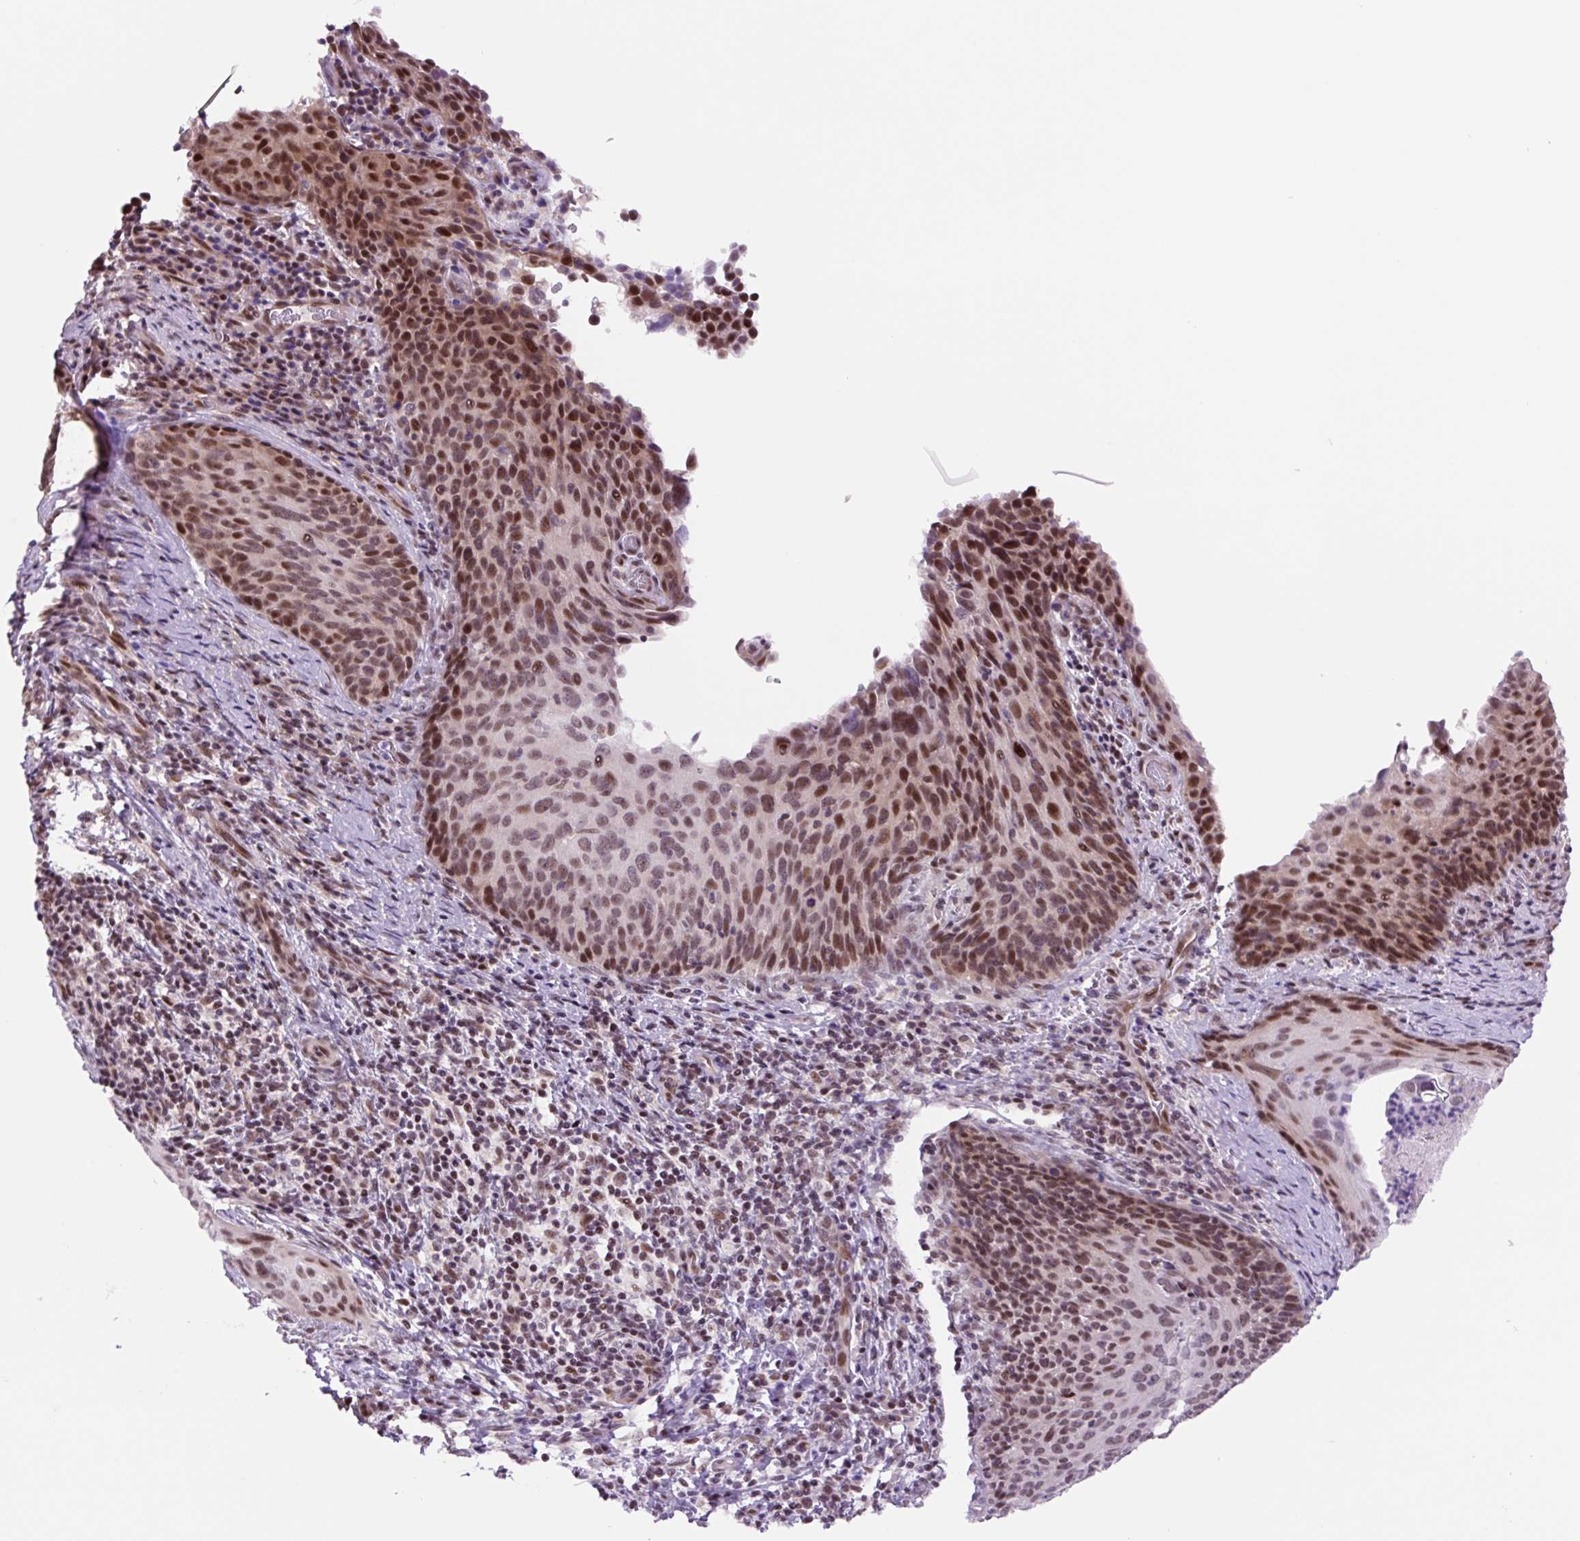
{"staining": {"intensity": "moderate", "quantity": ">75%", "location": "nuclear"}, "tissue": "cervical cancer", "cell_type": "Tumor cells", "image_type": "cancer", "snomed": [{"axis": "morphology", "description": "Squamous cell carcinoma, NOS"}, {"axis": "morphology", "description": "Adenocarcinoma, NOS"}, {"axis": "topography", "description": "Cervix"}], "caption": "Tumor cells show moderate nuclear expression in approximately >75% of cells in cervical cancer (adenocarcinoma). (brown staining indicates protein expression, while blue staining denotes nuclei).", "gene": "TAF1A", "patient": {"sex": "female", "age": 52}}